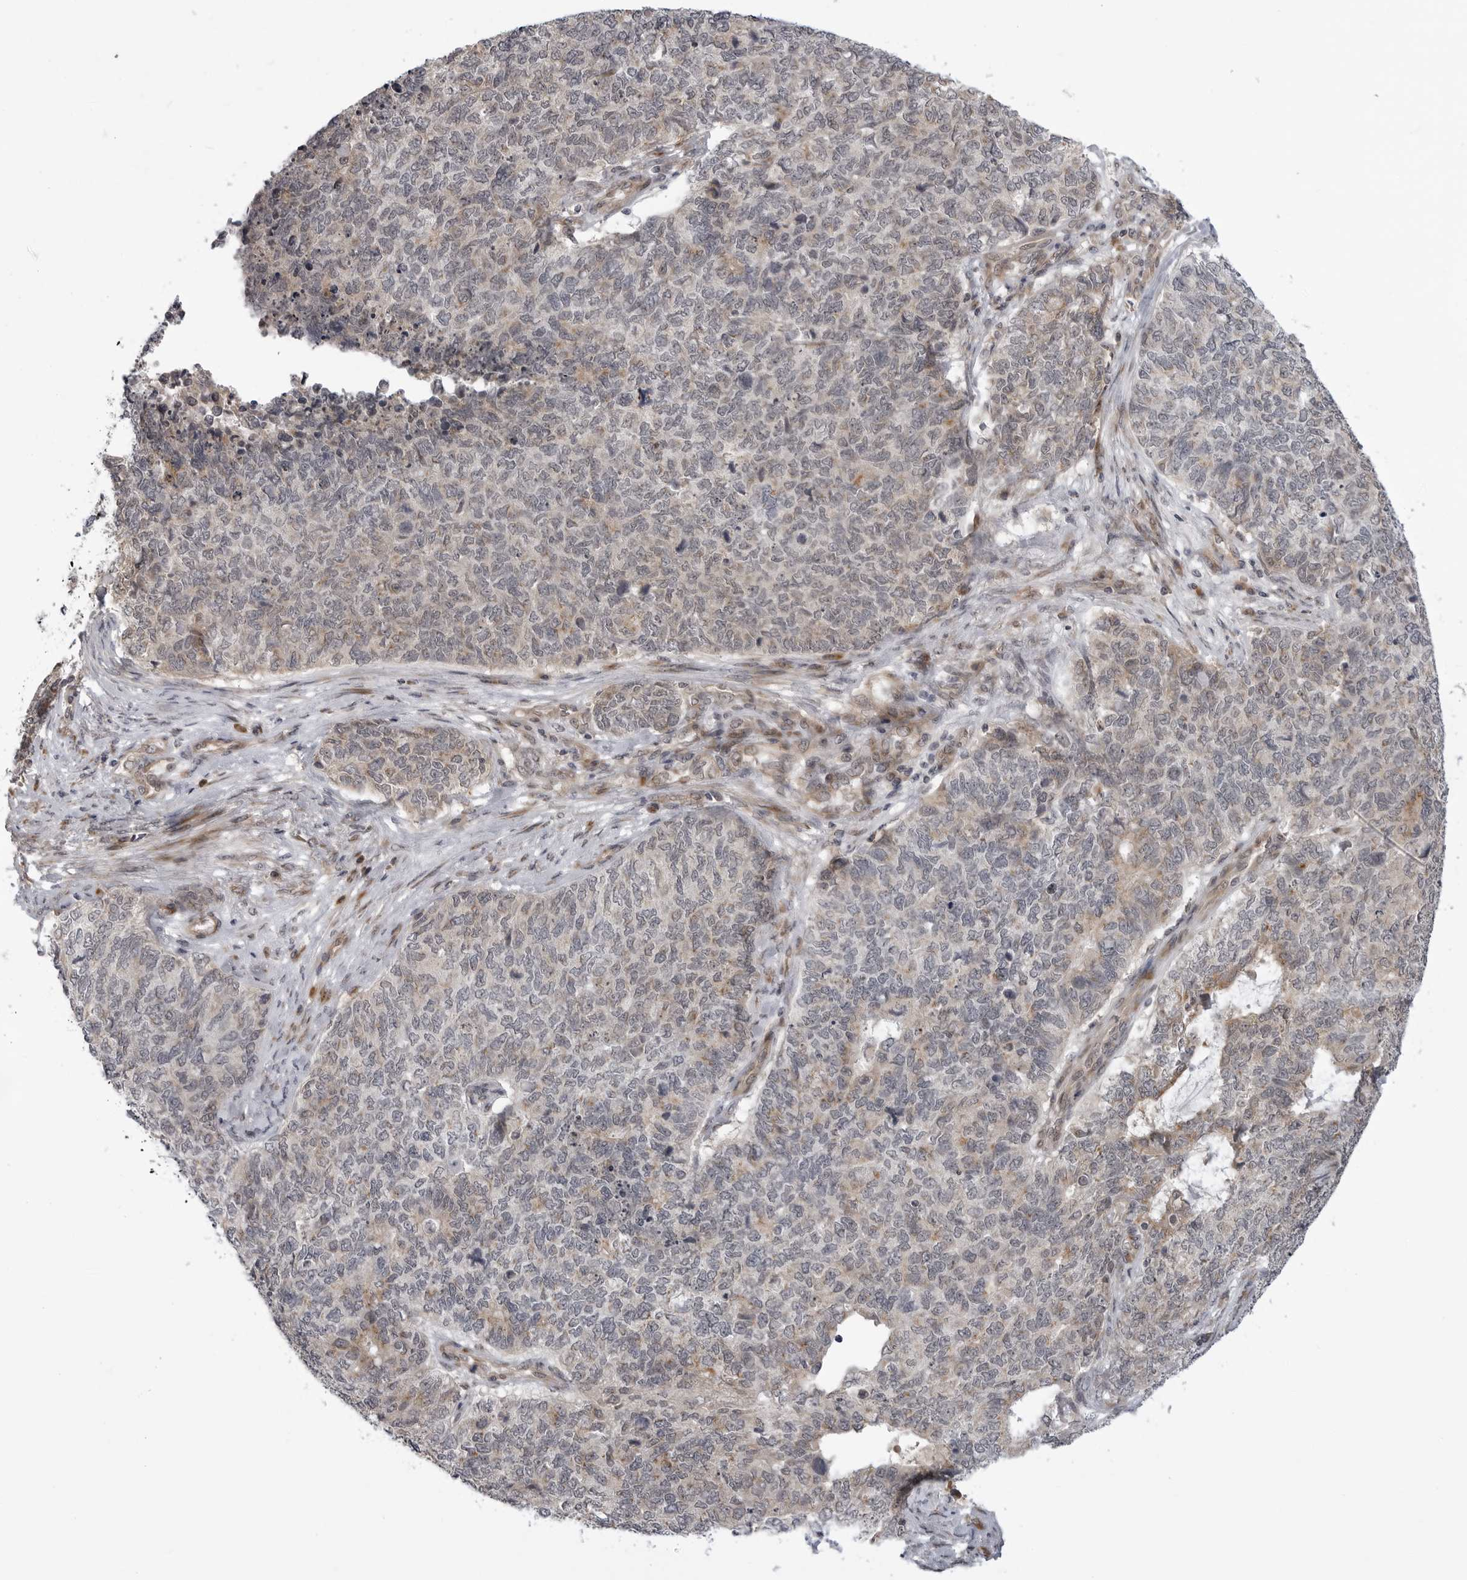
{"staining": {"intensity": "weak", "quantity": "<25%", "location": "cytoplasmic/membranous,nuclear"}, "tissue": "cervical cancer", "cell_type": "Tumor cells", "image_type": "cancer", "snomed": [{"axis": "morphology", "description": "Squamous cell carcinoma, NOS"}, {"axis": "topography", "description": "Cervix"}], "caption": "Tumor cells are negative for brown protein staining in cervical cancer.", "gene": "LRRC45", "patient": {"sex": "female", "age": 63}}